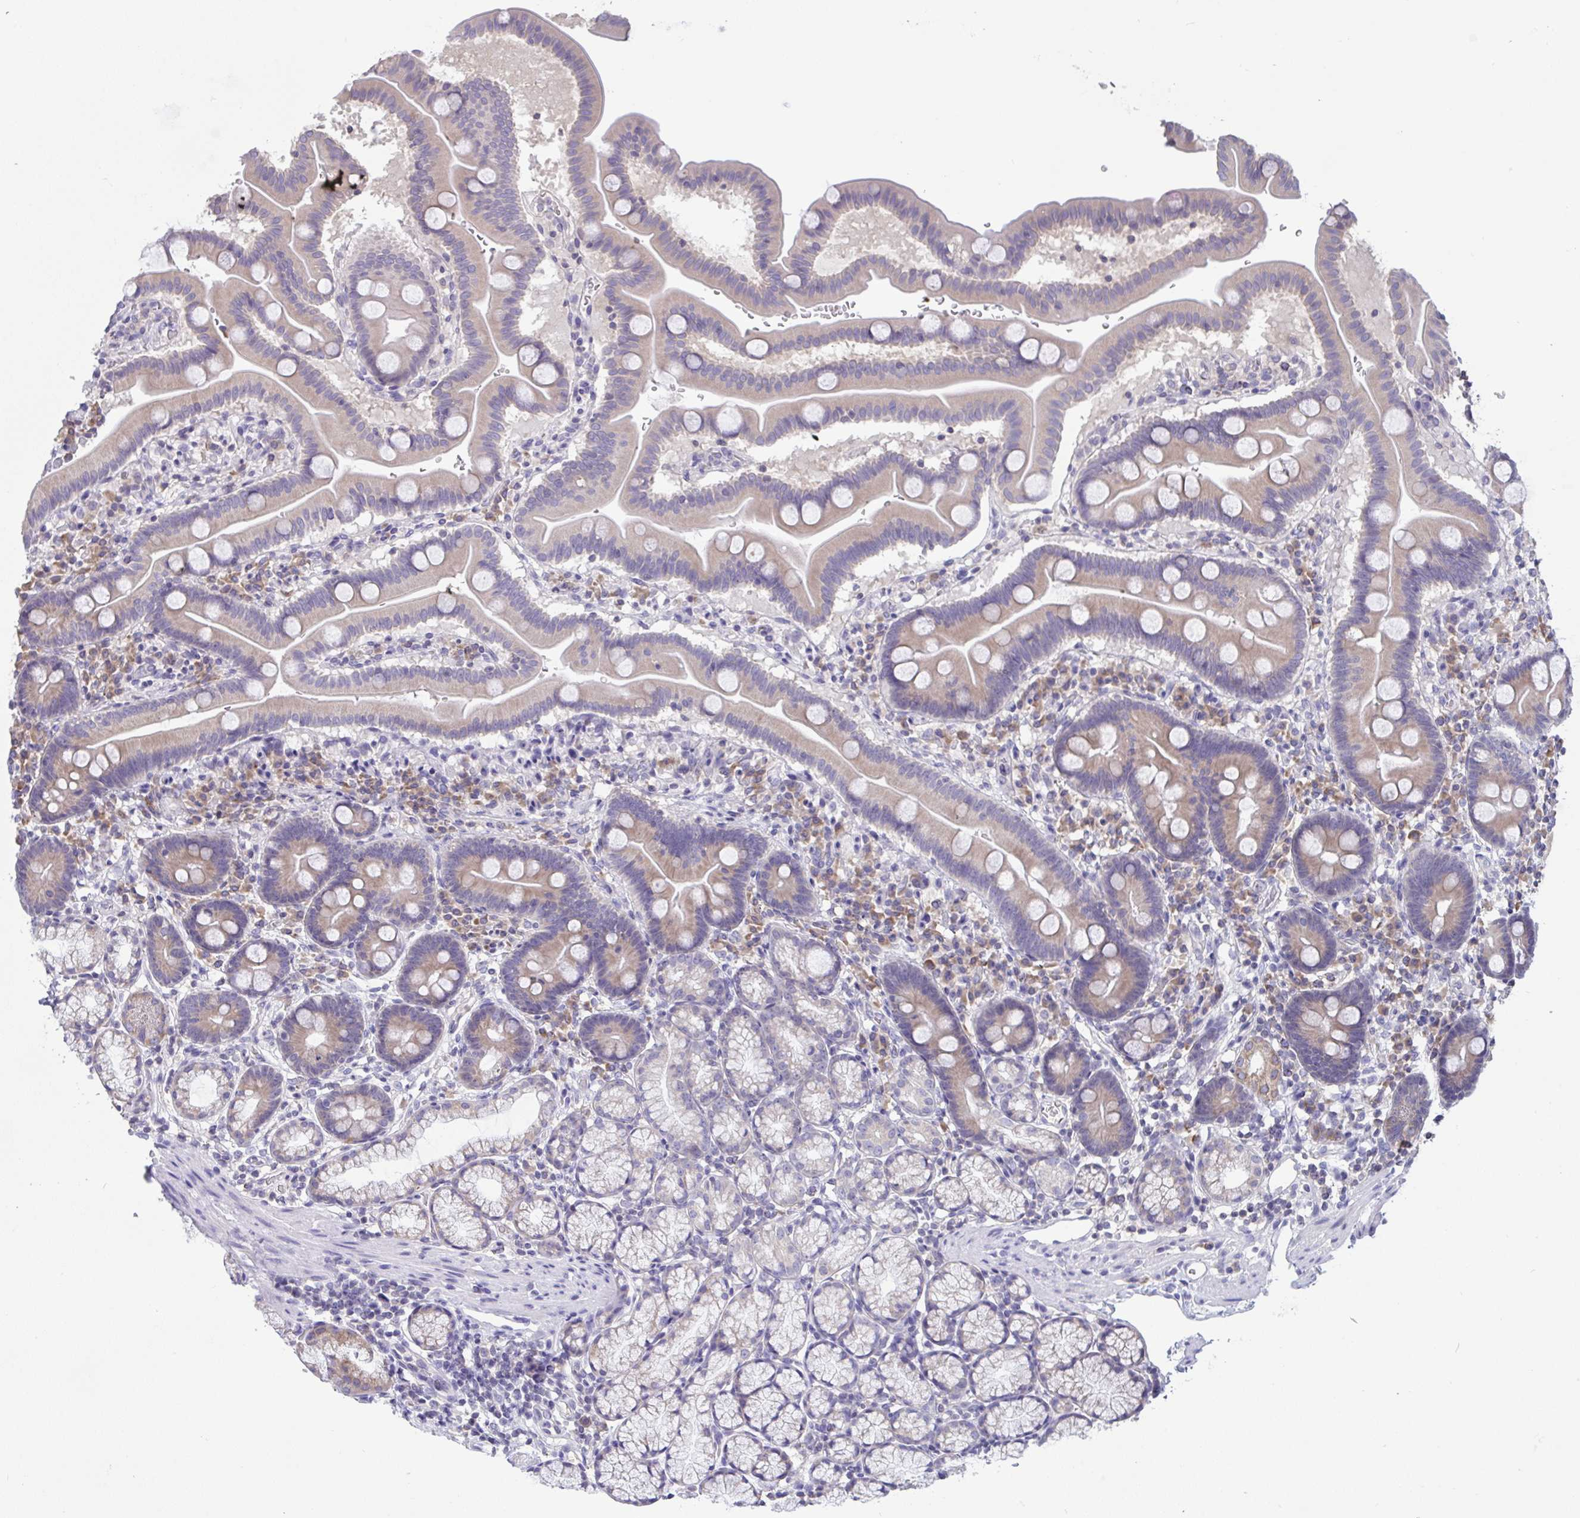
{"staining": {"intensity": "weak", "quantity": "25%-75%", "location": "cytoplasmic/membranous"}, "tissue": "duodenum", "cell_type": "Glandular cells", "image_type": "normal", "snomed": [{"axis": "morphology", "description": "Normal tissue, NOS"}, {"axis": "topography", "description": "Duodenum"}], "caption": "This micrograph reveals immunohistochemistry (IHC) staining of normal human duodenum, with low weak cytoplasmic/membranous staining in about 25%-75% of glandular cells.", "gene": "TMEM41A", "patient": {"sex": "male", "age": 59}}